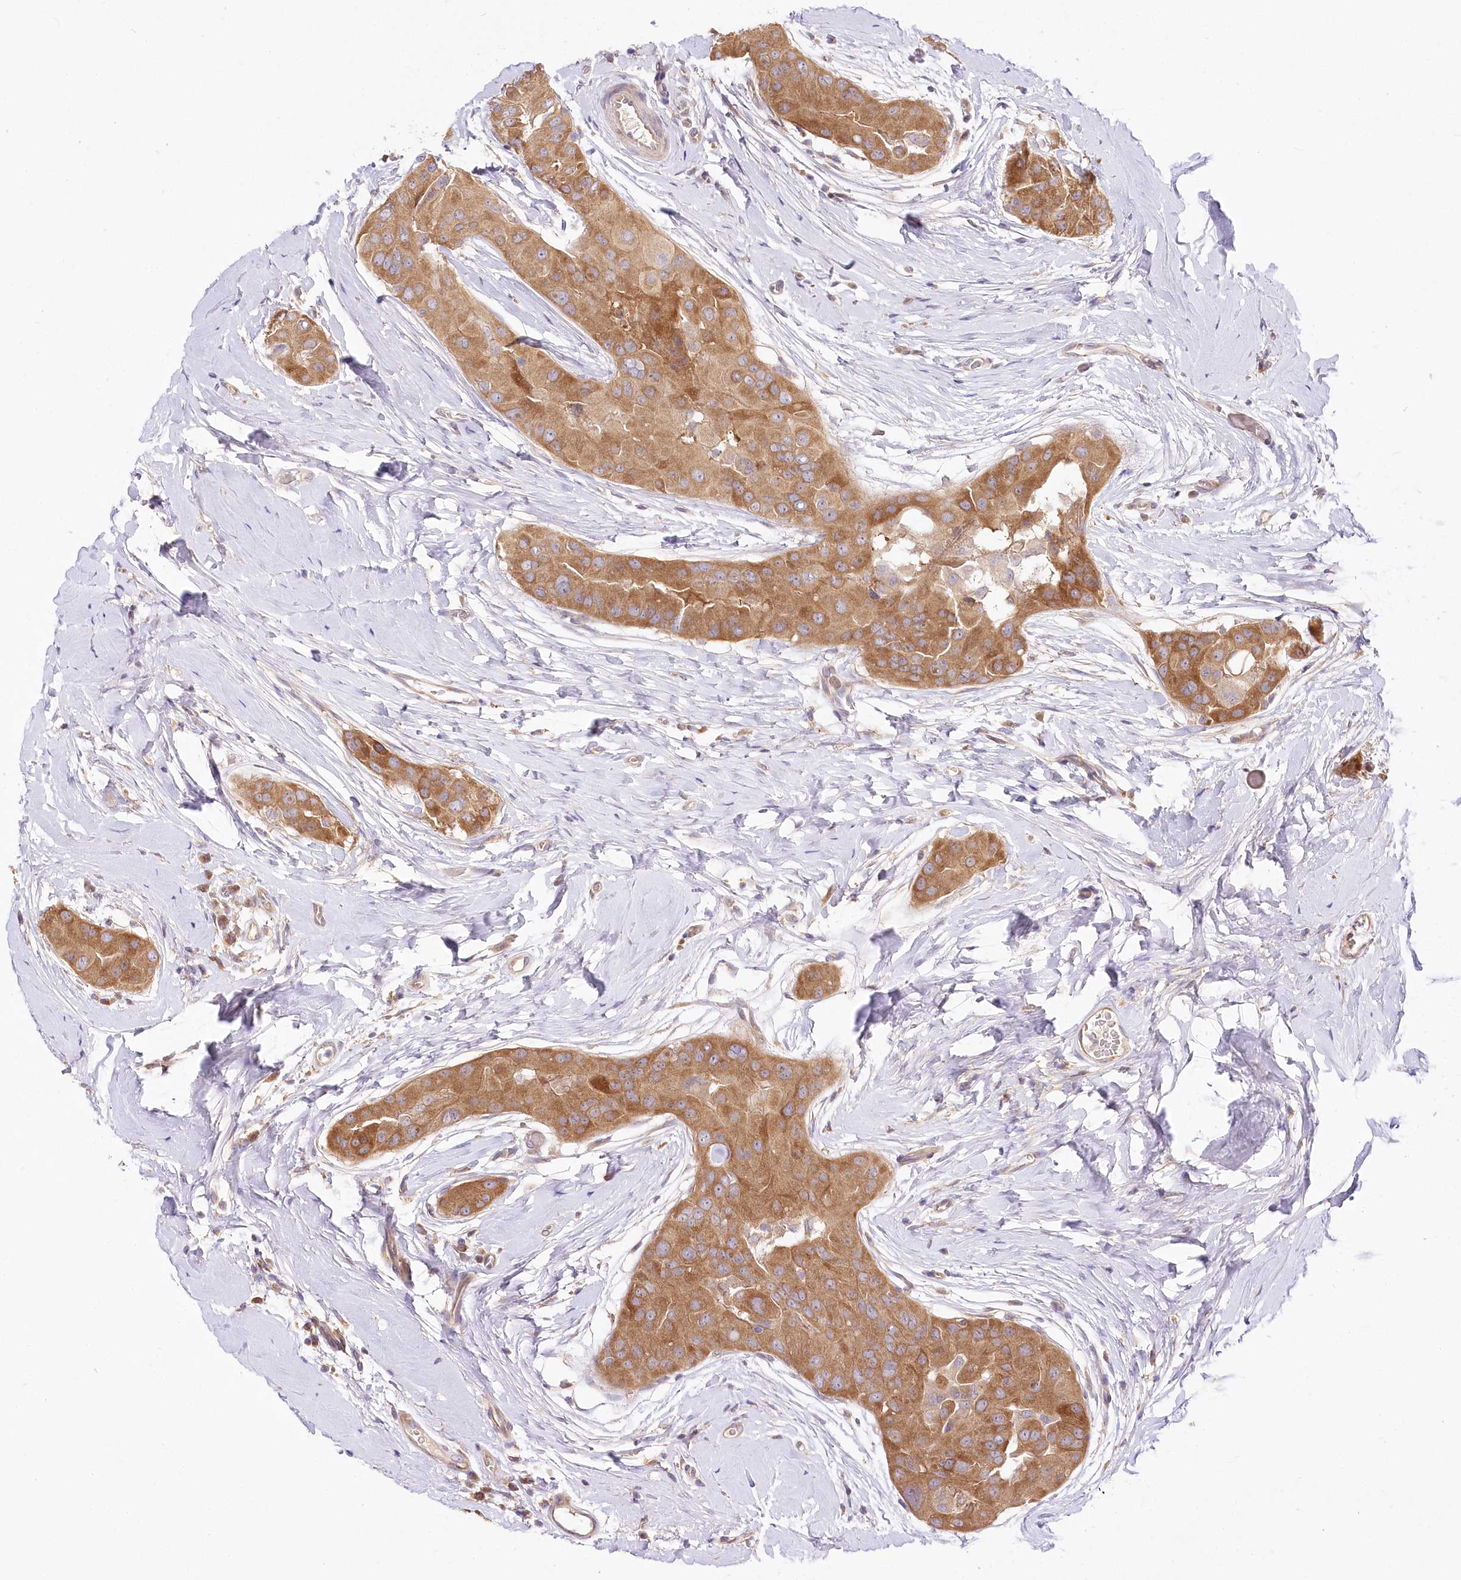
{"staining": {"intensity": "moderate", "quantity": ">75%", "location": "cytoplasmic/membranous"}, "tissue": "thyroid cancer", "cell_type": "Tumor cells", "image_type": "cancer", "snomed": [{"axis": "morphology", "description": "Papillary adenocarcinoma, NOS"}, {"axis": "topography", "description": "Thyroid gland"}], "caption": "This photomicrograph shows immunohistochemistry staining of human thyroid cancer (papillary adenocarcinoma), with medium moderate cytoplasmic/membranous expression in approximately >75% of tumor cells.", "gene": "PYROXD1", "patient": {"sex": "male", "age": 33}}